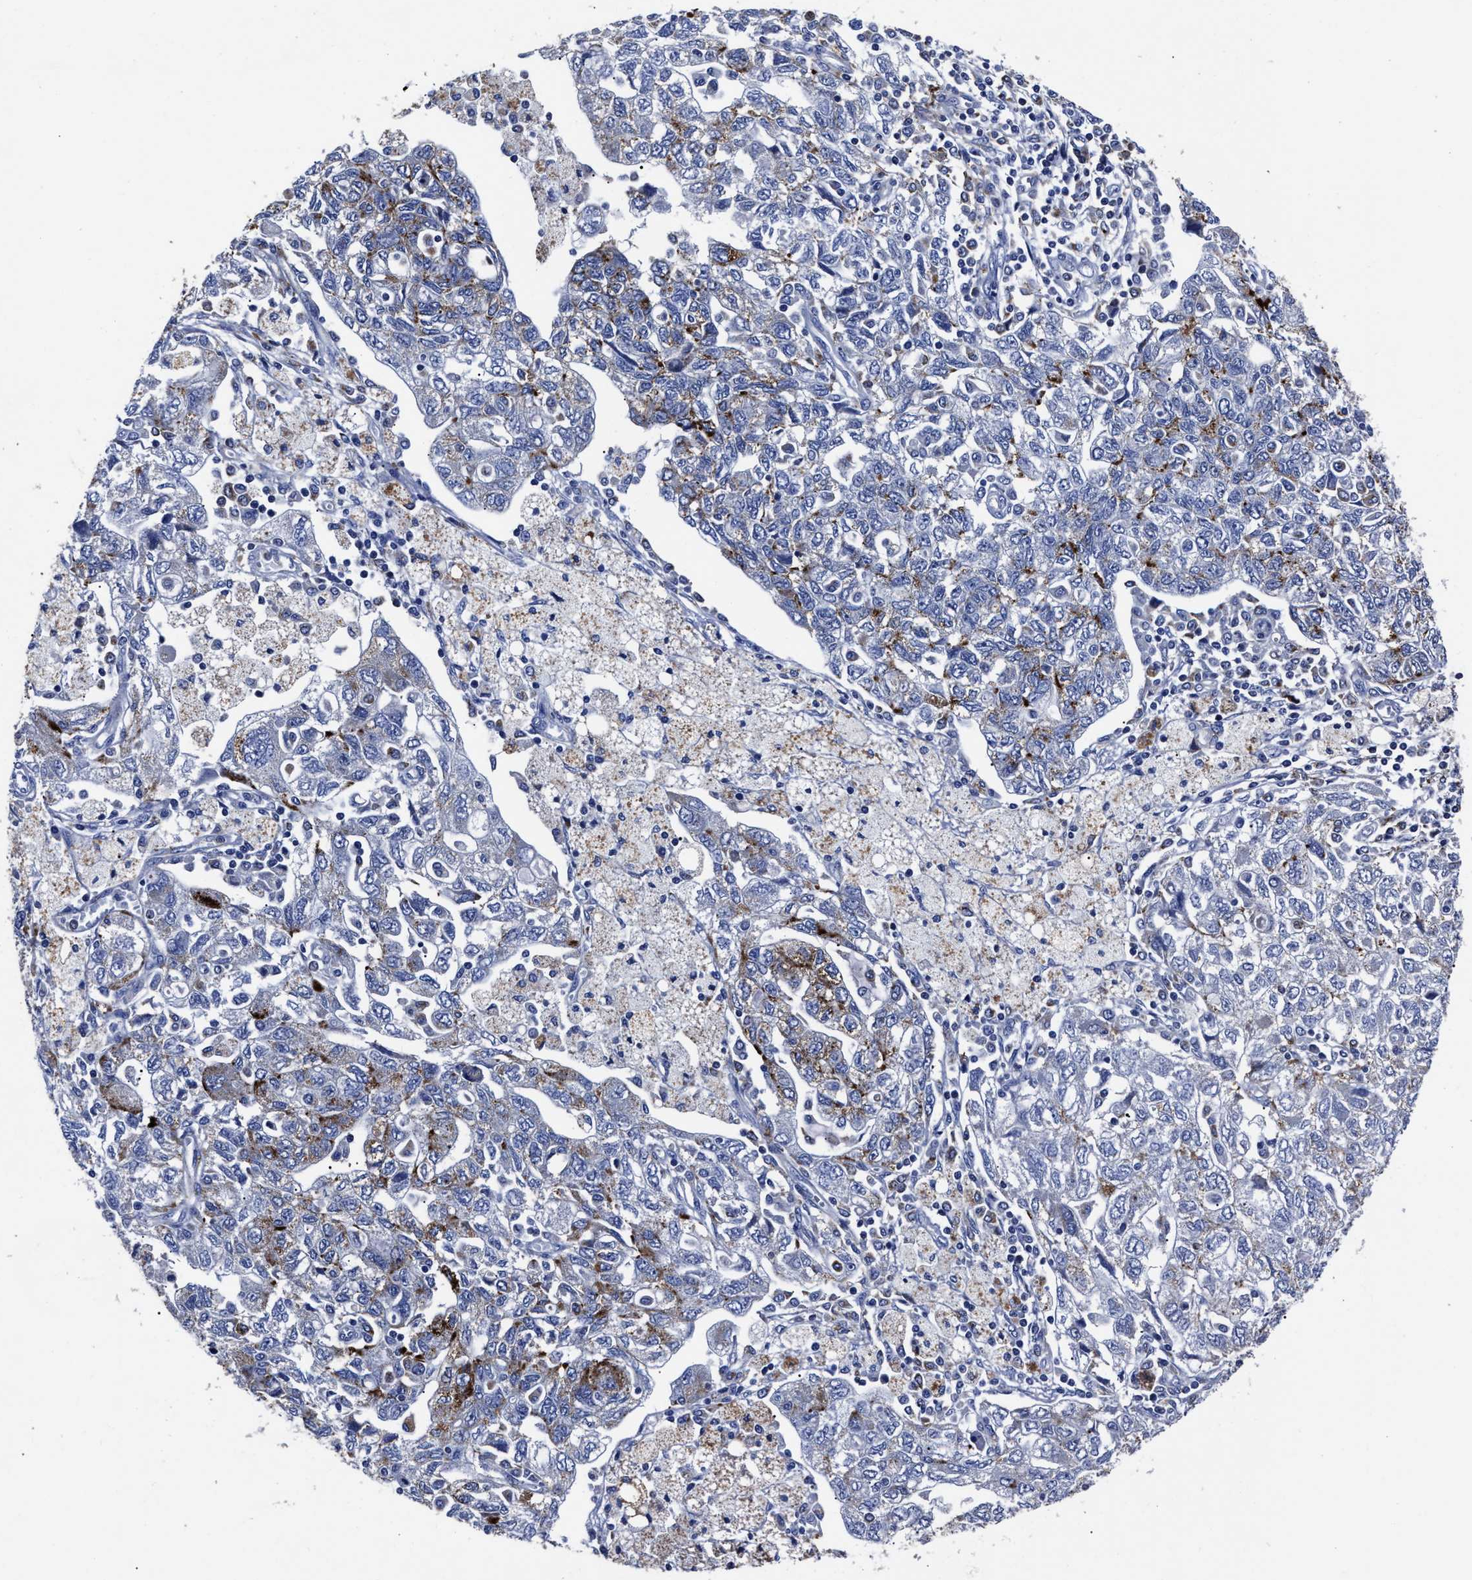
{"staining": {"intensity": "moderate", "quantity": "<25%", "location": "cytoplasmic/membranous"}, "tissue": "ovarian cancer", "cell_type": "Tumor cells", "image_type": "cancer", "snomed": [{"axis": "morphology", "description": "Carcinoma, NOS"}, {"axis": "morphology", "description": "Cystadenocarcinoma, serous, NOS"}, {"axis": "topography", "description": "Ovary"}], "caption": "Immunohistochemical staining of human ovarian serous cystadenocarcinoma demonstrates low levels of moderate cytoplasmic/membranous protein expression in approximately <25% of tumor cells. Immunohistochemistry (ihc) stains the protein in brown and the nuclei are stained blue.", "gene": "LAMTOR4", "patient": {"sex": "female", "age": 69}}